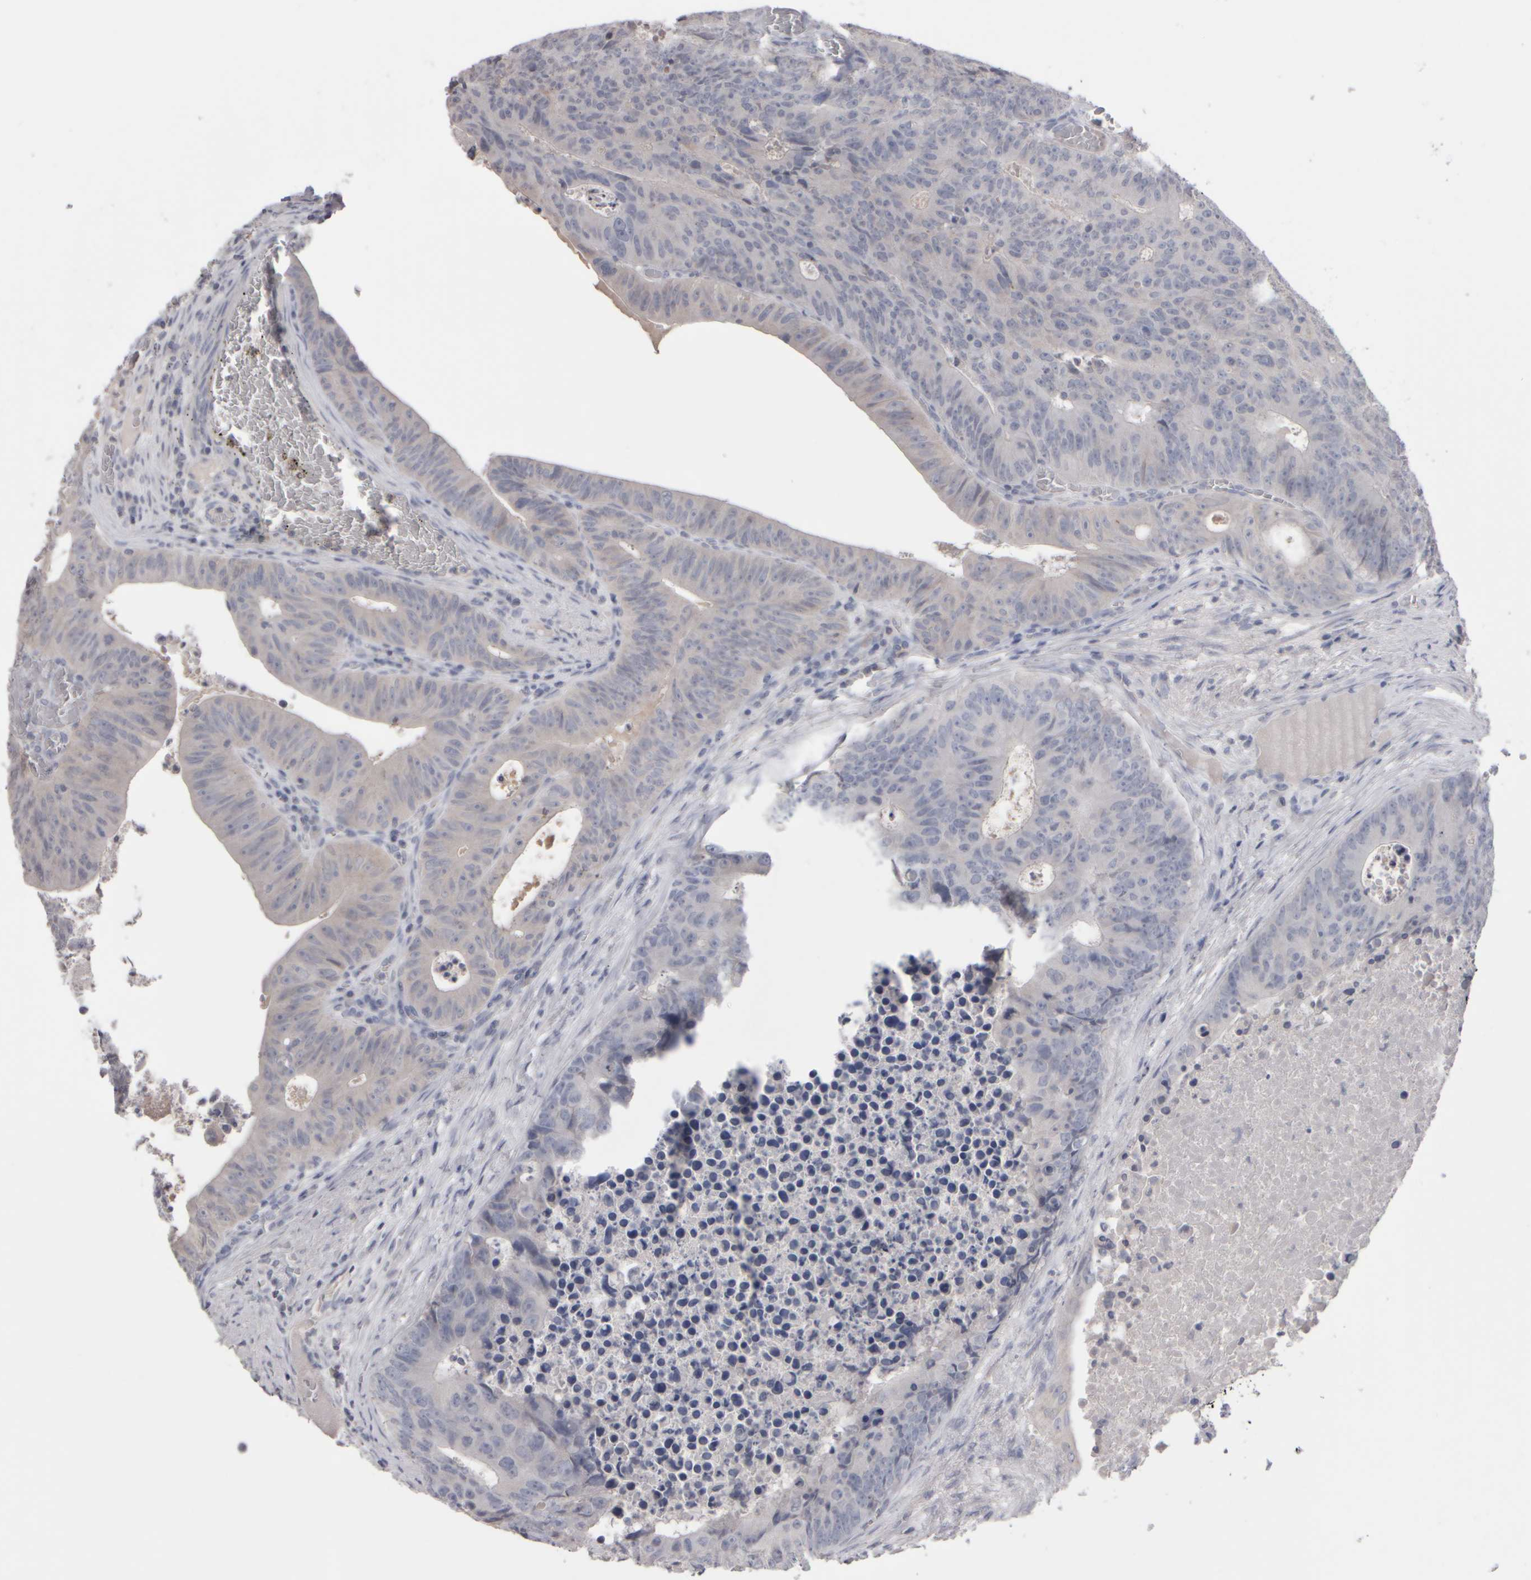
{"staining": {"intensity": "negative", "quantity": "none", "location": "none"}, "tissue": "colorectal cancer", "cell_type": "Tumor cells", "image_type": "cancer", "snomed": [{"axis": "morphology", "description": "Adenocarcinoma, NOS"}, {"axis": "topography", "description": "Colon"}], "caption": "A high-resolution micrograph shows immunohistochemistry staining of adenocarcinoma (colorectal), which displays no significant staining in tumor cells. (Stains: DAB (3,3'-diaminobenzidine) immunohistochemistry (IHC) with hematoxylin counter stain, Microscopy: brightfield microscopy at high magnification).", "gene": "EPHX2", "patient": {"sex": "male", "age": 87}}